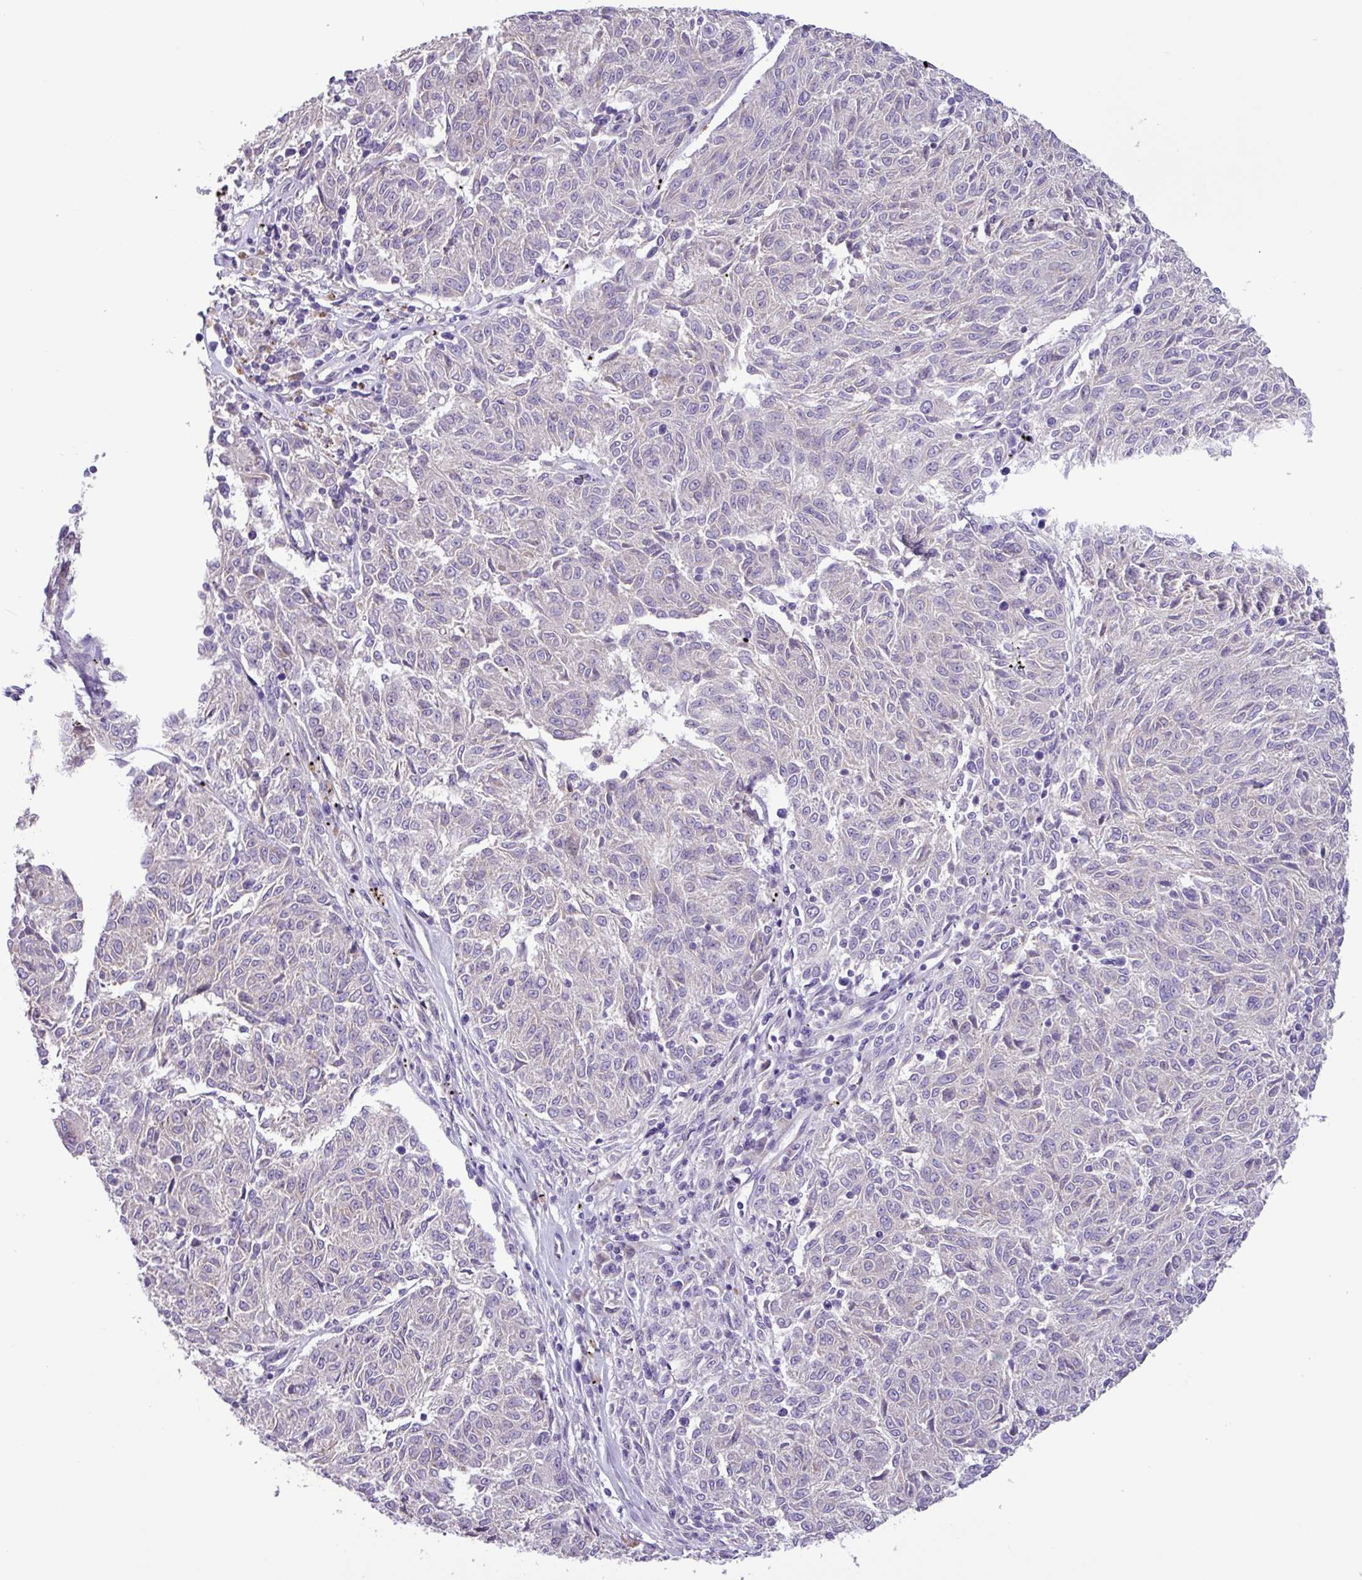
{"staining": {"intensity": "negative", "quantity": "none", "location": "none"}, "tissue": "melanoma", "cell_type": "Tumor cells", "image_type": "cancer", "snomed": [{"axis": "morphology", "description": "Malignant melanoma, NOS"}, {"axis": "topography", "description": "Skin"}], "caption": "A high-resolution image shows immunohistochemistry staining of malignant melanoma, which displays no significant staining in tumor cells. (Immunohistochemistry (ihc), brightfield microscopy, high magnification).", "gene": "MRM2", "patient": {"sex": "female", "age": 72}}